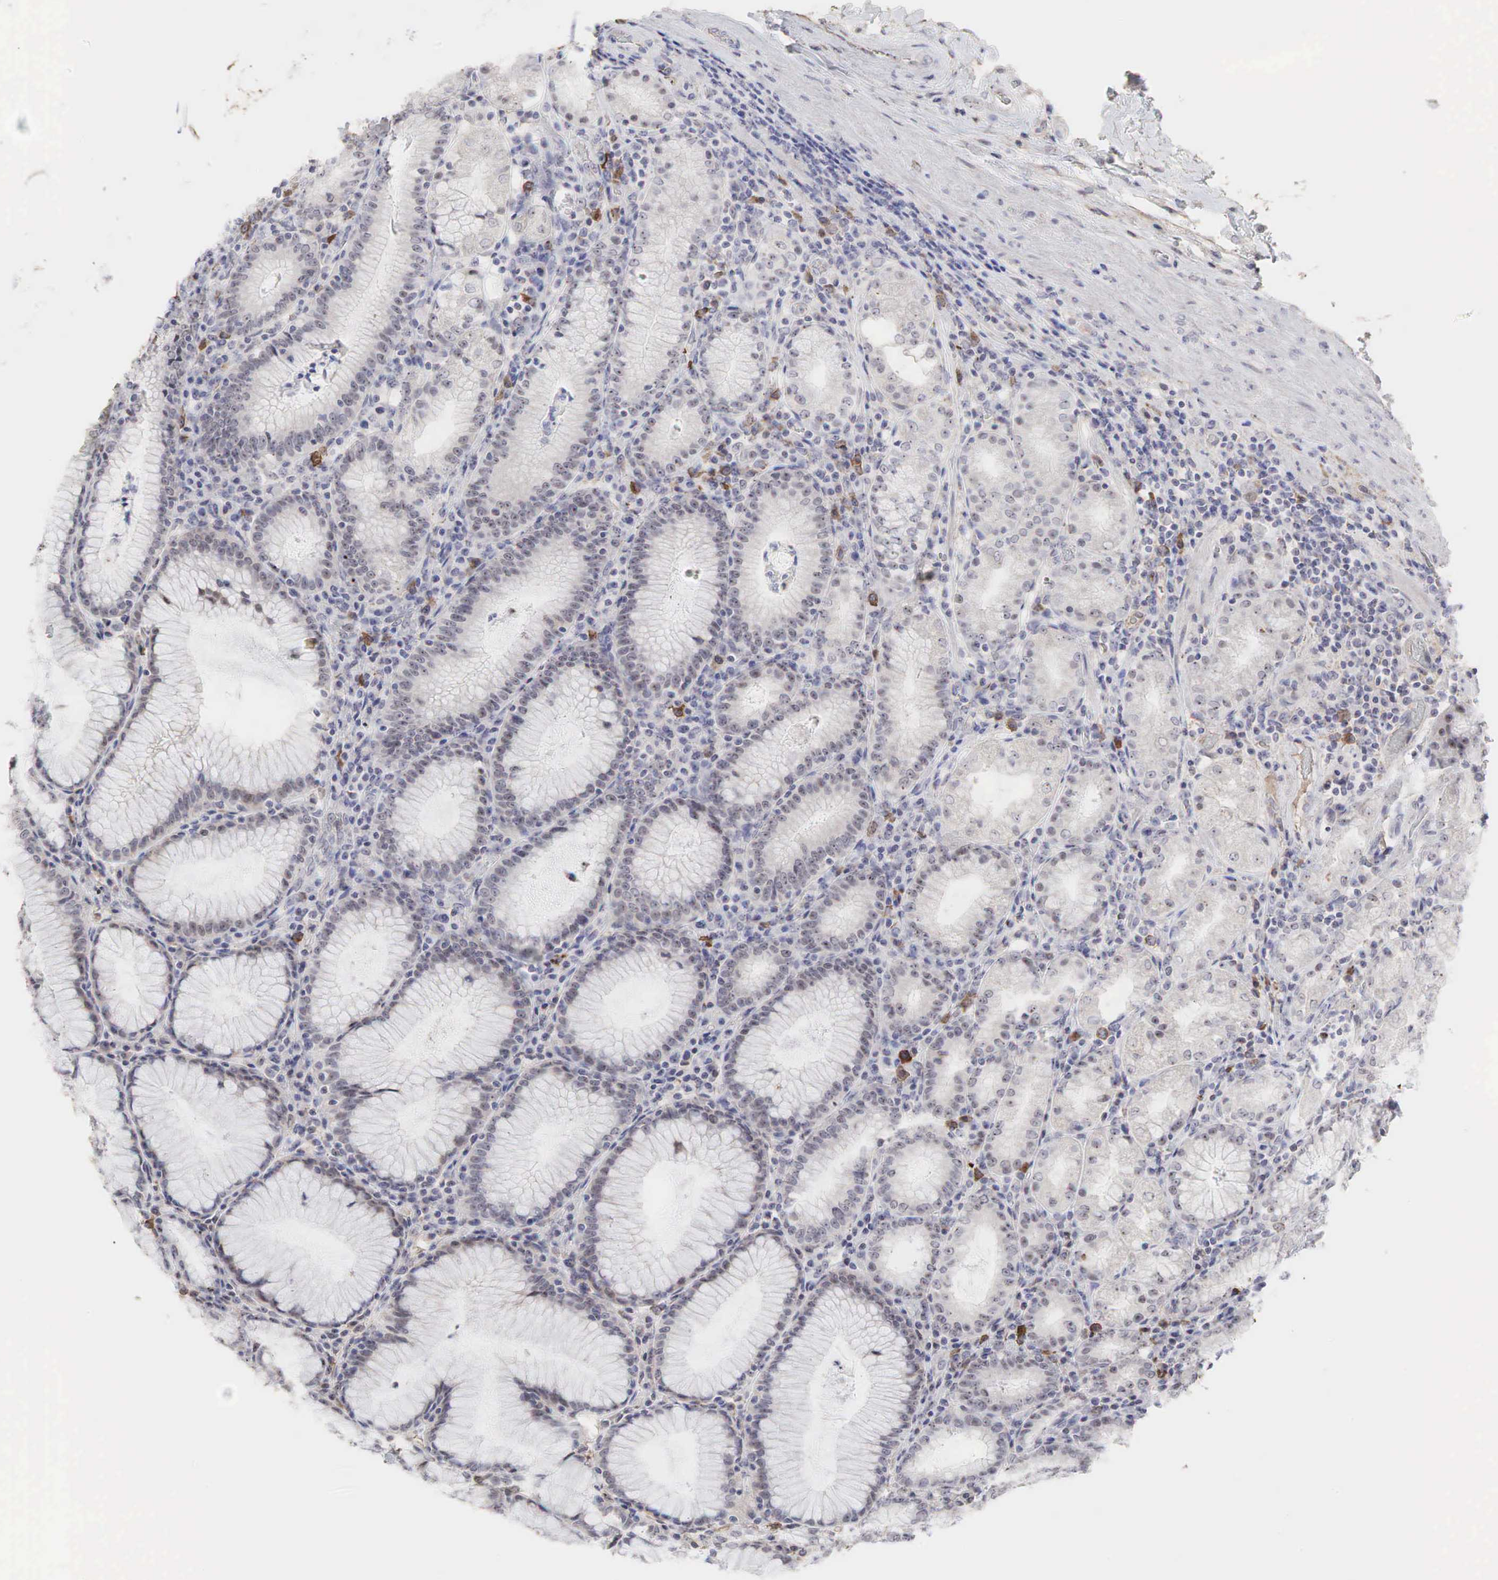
{"staining": {"intensity": "weak", "quantity": "25%-75%", "location": "cytoplasmic/membranous,nuclear"}, "tissue": "stomach", "cell_type": "Glandular cells", "image_type": "normal", "snomed": [{"axis": "morphology", "description": "Normal tissue, NOS"}, {"axis": "topography", "description": "Stomach, lower"}], "caption": "A brown stain highlights weak cytoplasmic/membranous,nuclear positivity of a protein in glandular cells of unremarkable stomach.", "gene": "DKC1", "patient": {"sex": "female", "age": 43}}